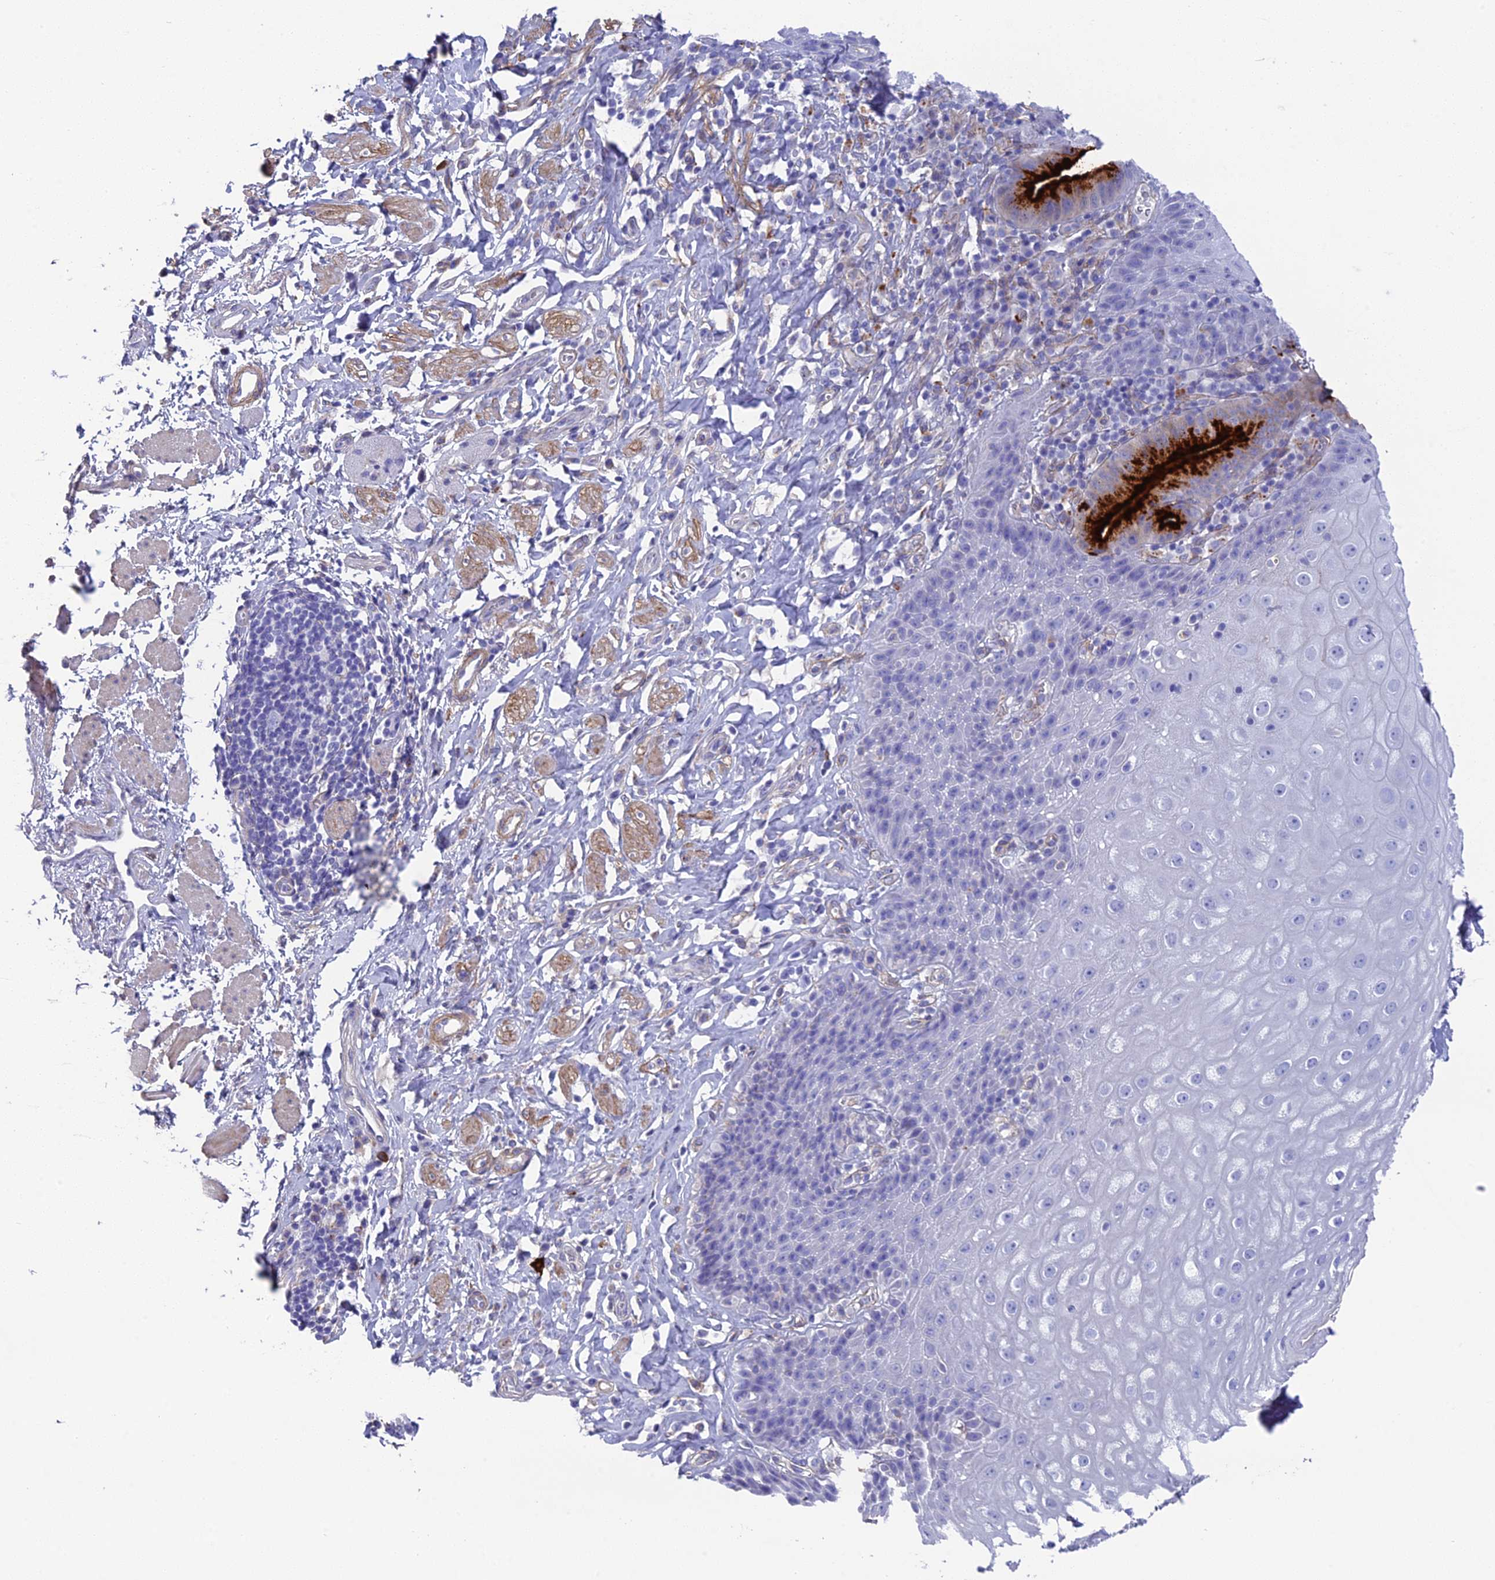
{"staining": {"intensity": "negative", "quantity": "none", "location": "none"}, "tissue": "esophagus", "cell_type": "Squamous epithelial cells", "image_type": "normal", "snomed": [{"axis": "morphology", "description": "Normal tissue, NOS"}, {"axis": "topography", "description": "Esophagus"}], "caption": "Immunohistochemical staining of unremarkable human esophagus reveals no significant expression in squamous epithelial cells. Brightfield microscopy of immunohistochemistry (IHC) stained with DAB (brown) and hematoxylin (blue), captured at high magnification.", "gene": "TNS1", "patient": {"sex": "female", "age": 61}}